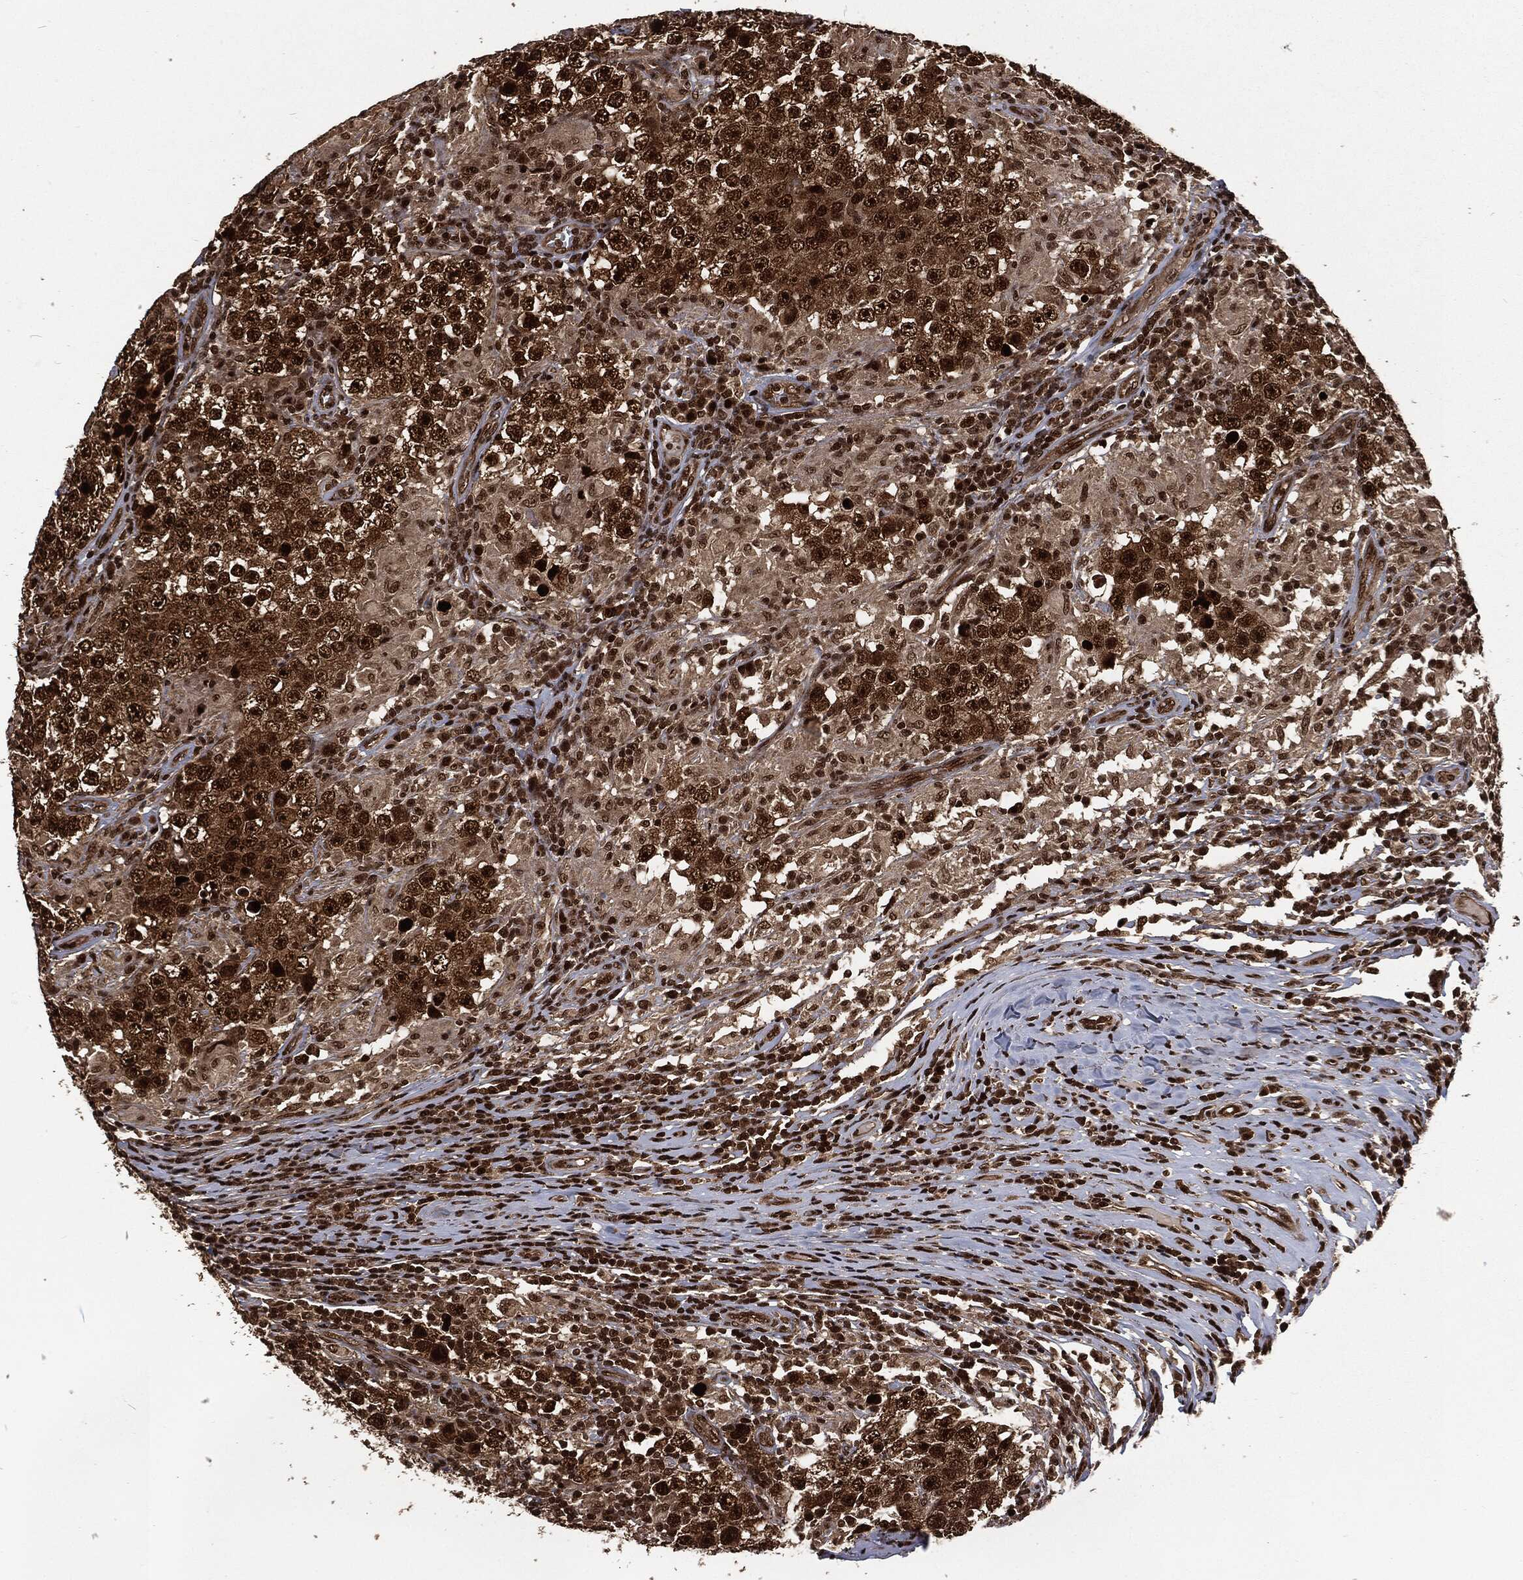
{"staining": {"intensity": "strong", "quantity": ">75%", "location": "cytoplasmic/membranous,nuclear"}, "tissue": "testis cancer", "cell_type": "Tumor cells", "image_type": "cancer", "snomed": [{"axis": "morphology", "description": "Seminoma, NOS"}, {"axis": "morphology", "description": "Carcinoma, Embryonal, NOS"}, {"axis": "topography", "description": "Testis"}], "caption": "Testis cancer stained with immunohistochemistry (IHC) reveals strong cytoplasmic/membranous and nuclear staining in about >75% of tumor cells.", "gene": "NGRN", "patient": {"sex": "male", "age": 41}}